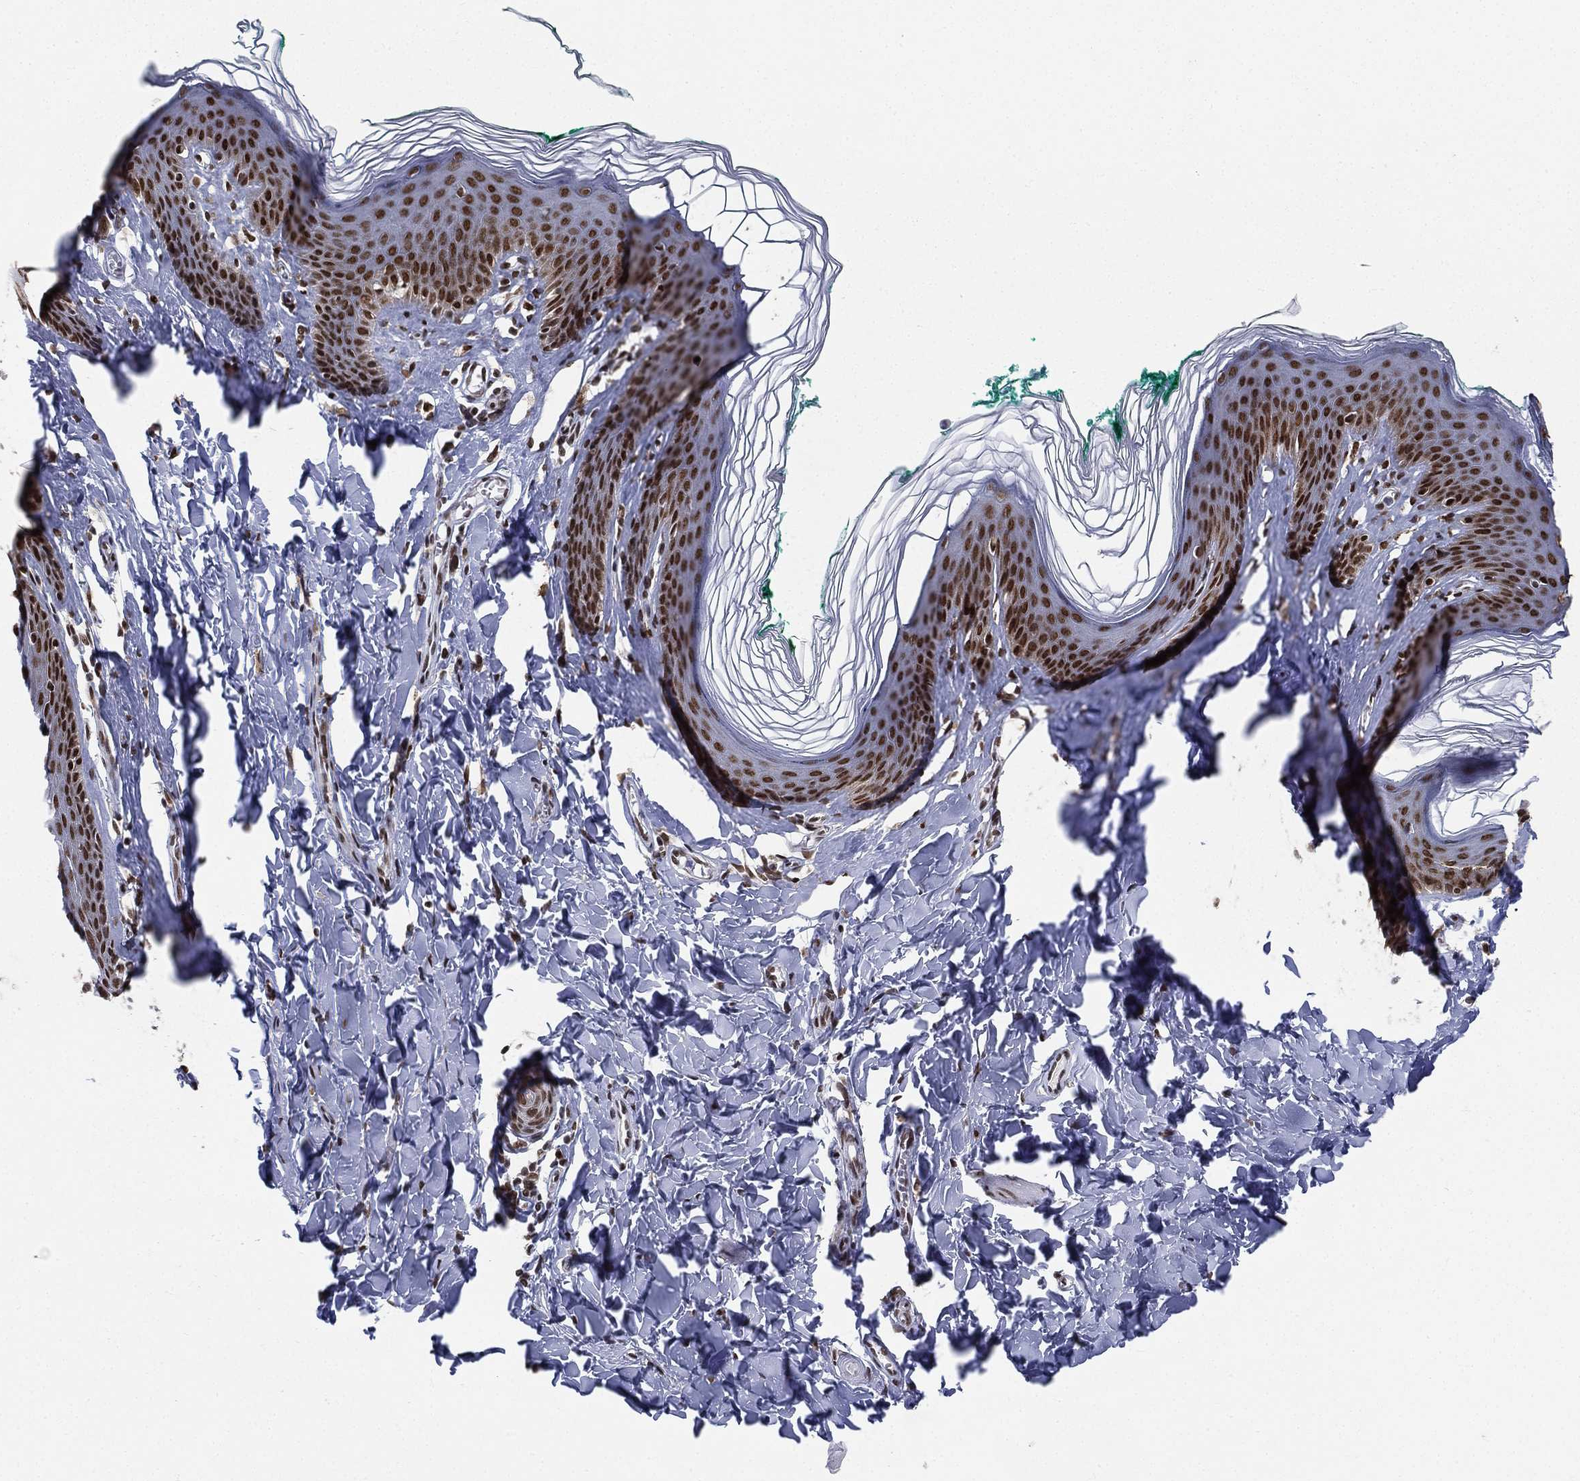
{"staining": {"intensity": "strong", "quantity": ">75%", "location": "nuclear"}, "tissue": "skin", "cell_type": "Epidermal cells", "image_type": "normal", "snomed": [{"axis": "morphology", "description": "Normal tissue, NOS"}, {"axis": "topography", "description": "Vulva"}], "caption": "A brown stain shows strong nuclear staining of a protein in epidermal cells of benign skin.", "gene": "FUBP3", "patient": {"sex": "female", "age": 66}}